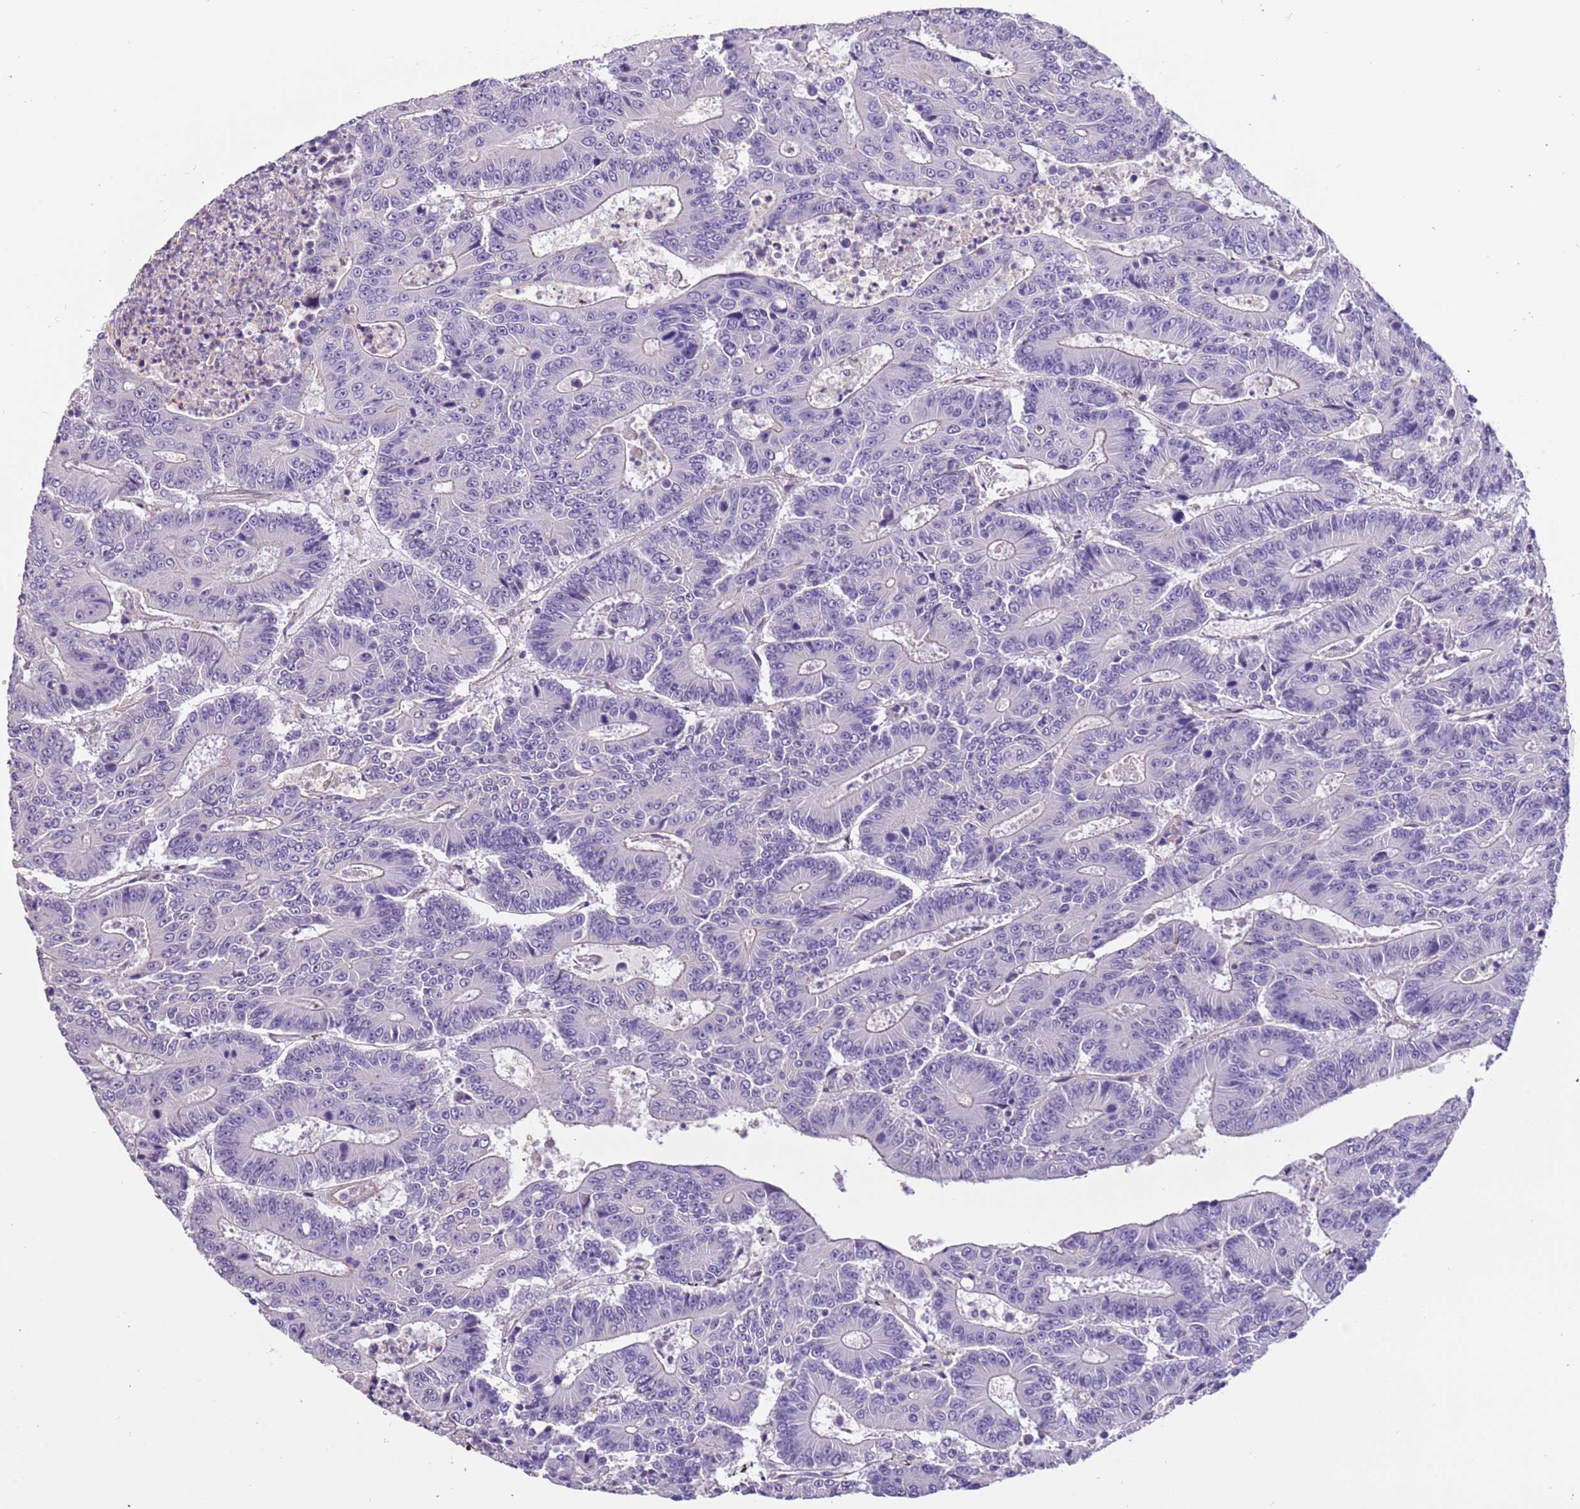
{"staining": {"intensity": "negative", "quantity": "none", "location": "none"}, "tissue": "colorectal cancer", "cell_type": "Tumor cells", "image_type": "cancer", "snomed": [{"axis": "morphology", "description": "Adenocarcinoma, NOS"}, {"axis": "topography", "description": "Colon"}], "caption": "Immunohistochemical staining of human adenocarcinoma (colorectal) shows no significant positivity in tumor cells.", "gene": "PCGF2", "patient": {"sex": "male", "age": 83}}